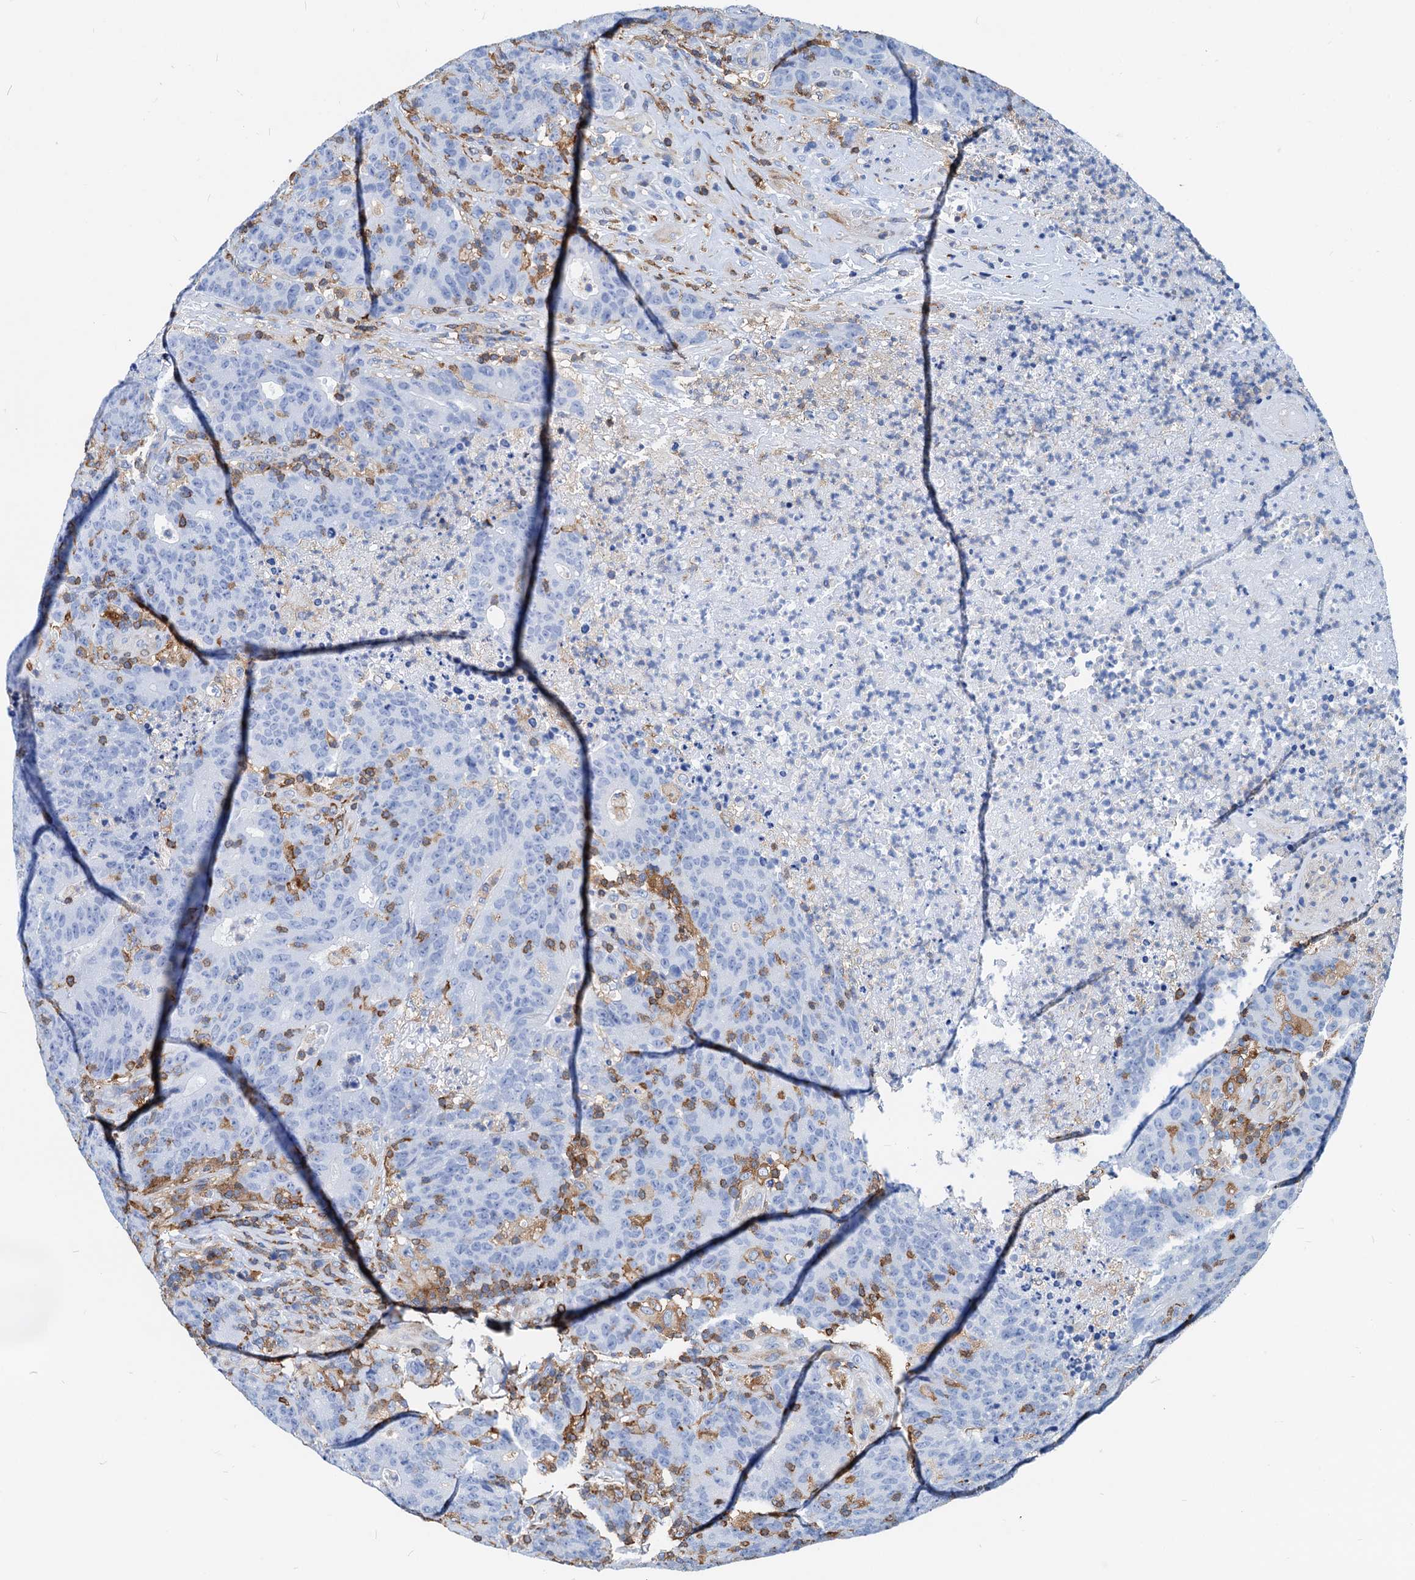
{"staining": {"intensity": "negative", "quantity": "none", "location": "none"}, "tissue": "colorectal cancer", "cell_type": "Tumor cells", "image_type": "cancer", "snomed": [{"axis": "morphology", "description": "Adenocarcinoma, NOS"}, {"axis": "topography", "description": "Colon"}], "caption": "Immunohistochemistry of human colorectal adenocarcinoma shows no expression in tumor cells.", "gene": "LCP2", "patient": {"sex": "female", "age": 75}}